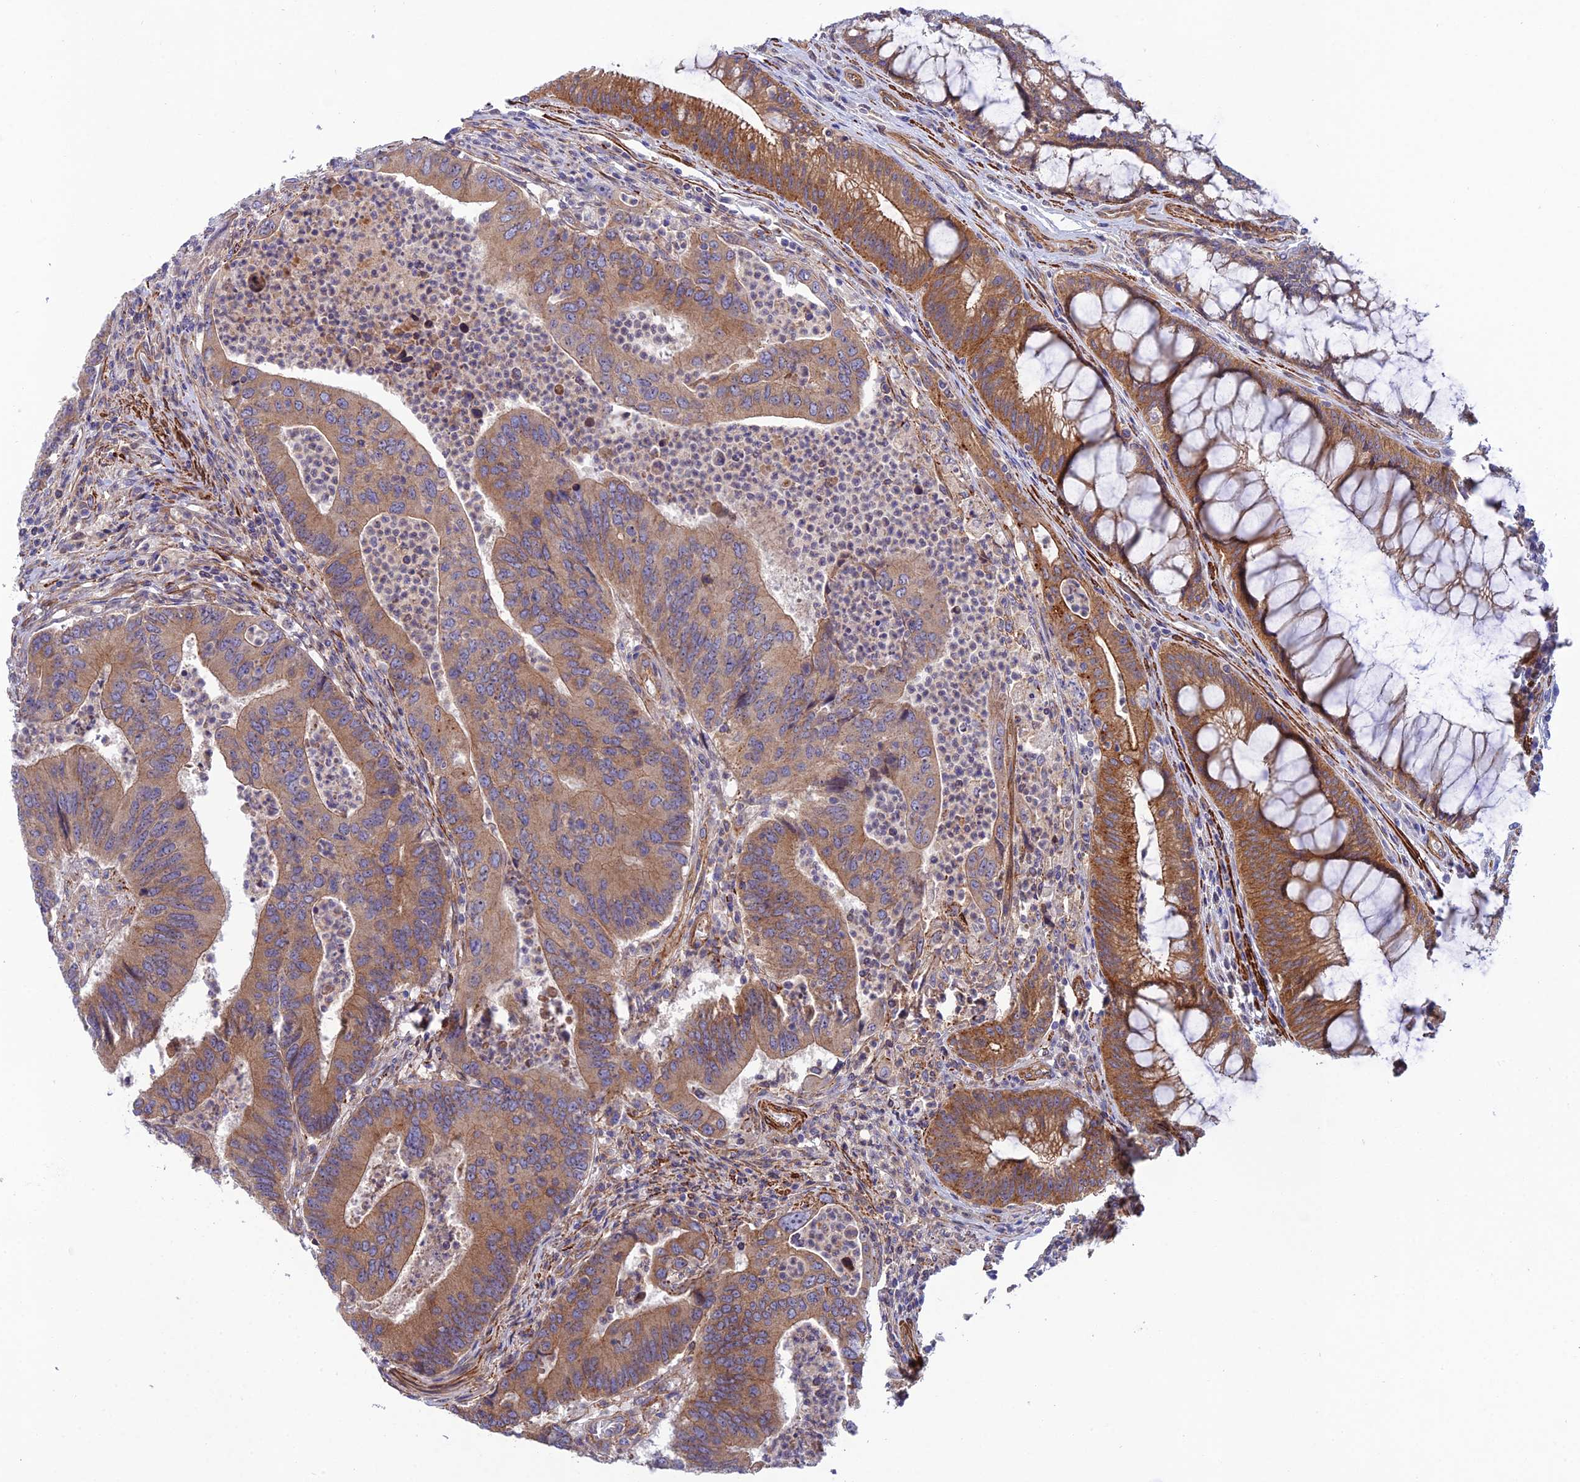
{"staining": {"intensity": "moderate", "quantity": ">75%", "location": "cytoplasmic/membranous"}, "tissue": "colorectal cancer", "cell_type": "Tumor cells", "image_type": "cancer", "snomed": [{"axis": "morphology", "description": "Adenocarcinoma, NOS"}, {"axis": "topography", "description": "Colon"}], "caption": "IHC histopathology image of neoplastic tissue: human colorectal cancer (adenocarcinoma) stained using immunohistochemistry displays medium levels of moderate protein expression localized specifically in the cytoplasmic/membranous of tumor cells, appearing as a cytoplasmic/membranous brown color.", "gene": "RALGAPA2", "patient": {"sex": "female", "age": 67}}